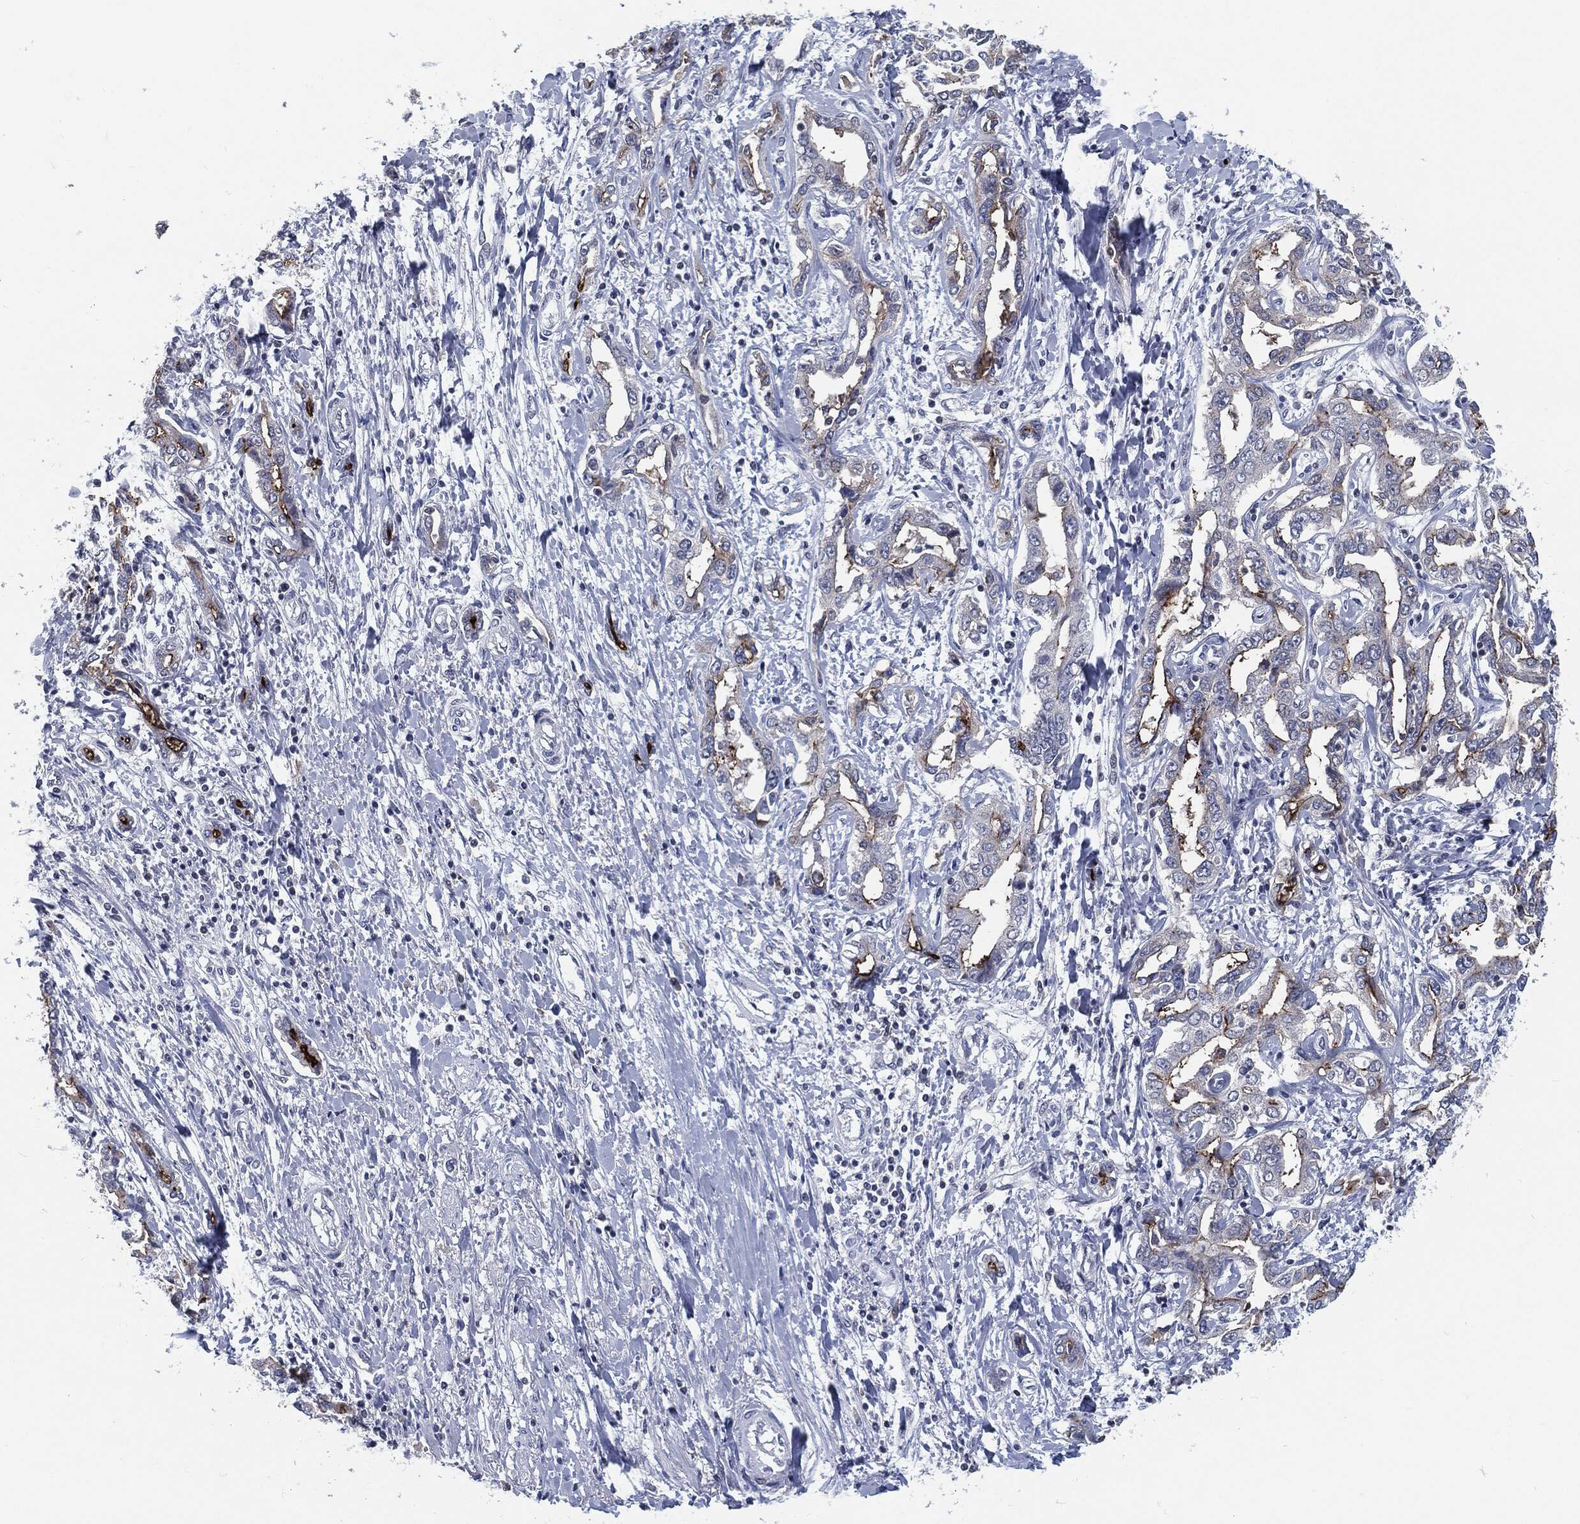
{"staining": {"intensity": "strong", "quantity": "<25%", "location": "cytoplasmic/membranous"}, "tissue": "liver cancer", "cell_type": "Tumor cells", "image_type": "cancer", "snomed": [{"axis": "morphology", "description": "Cholangiocarcinoma"}, {"axis": "topography", "description": "Liver"}], "caption": "Protein expression analysis of human liver cholangiocarcinoma reveals strong cytoplasmic/membranous positivity in about <25% of tumor cells.", "gene": "PROM1", "patient": {"sex": "male", "age": 59}}